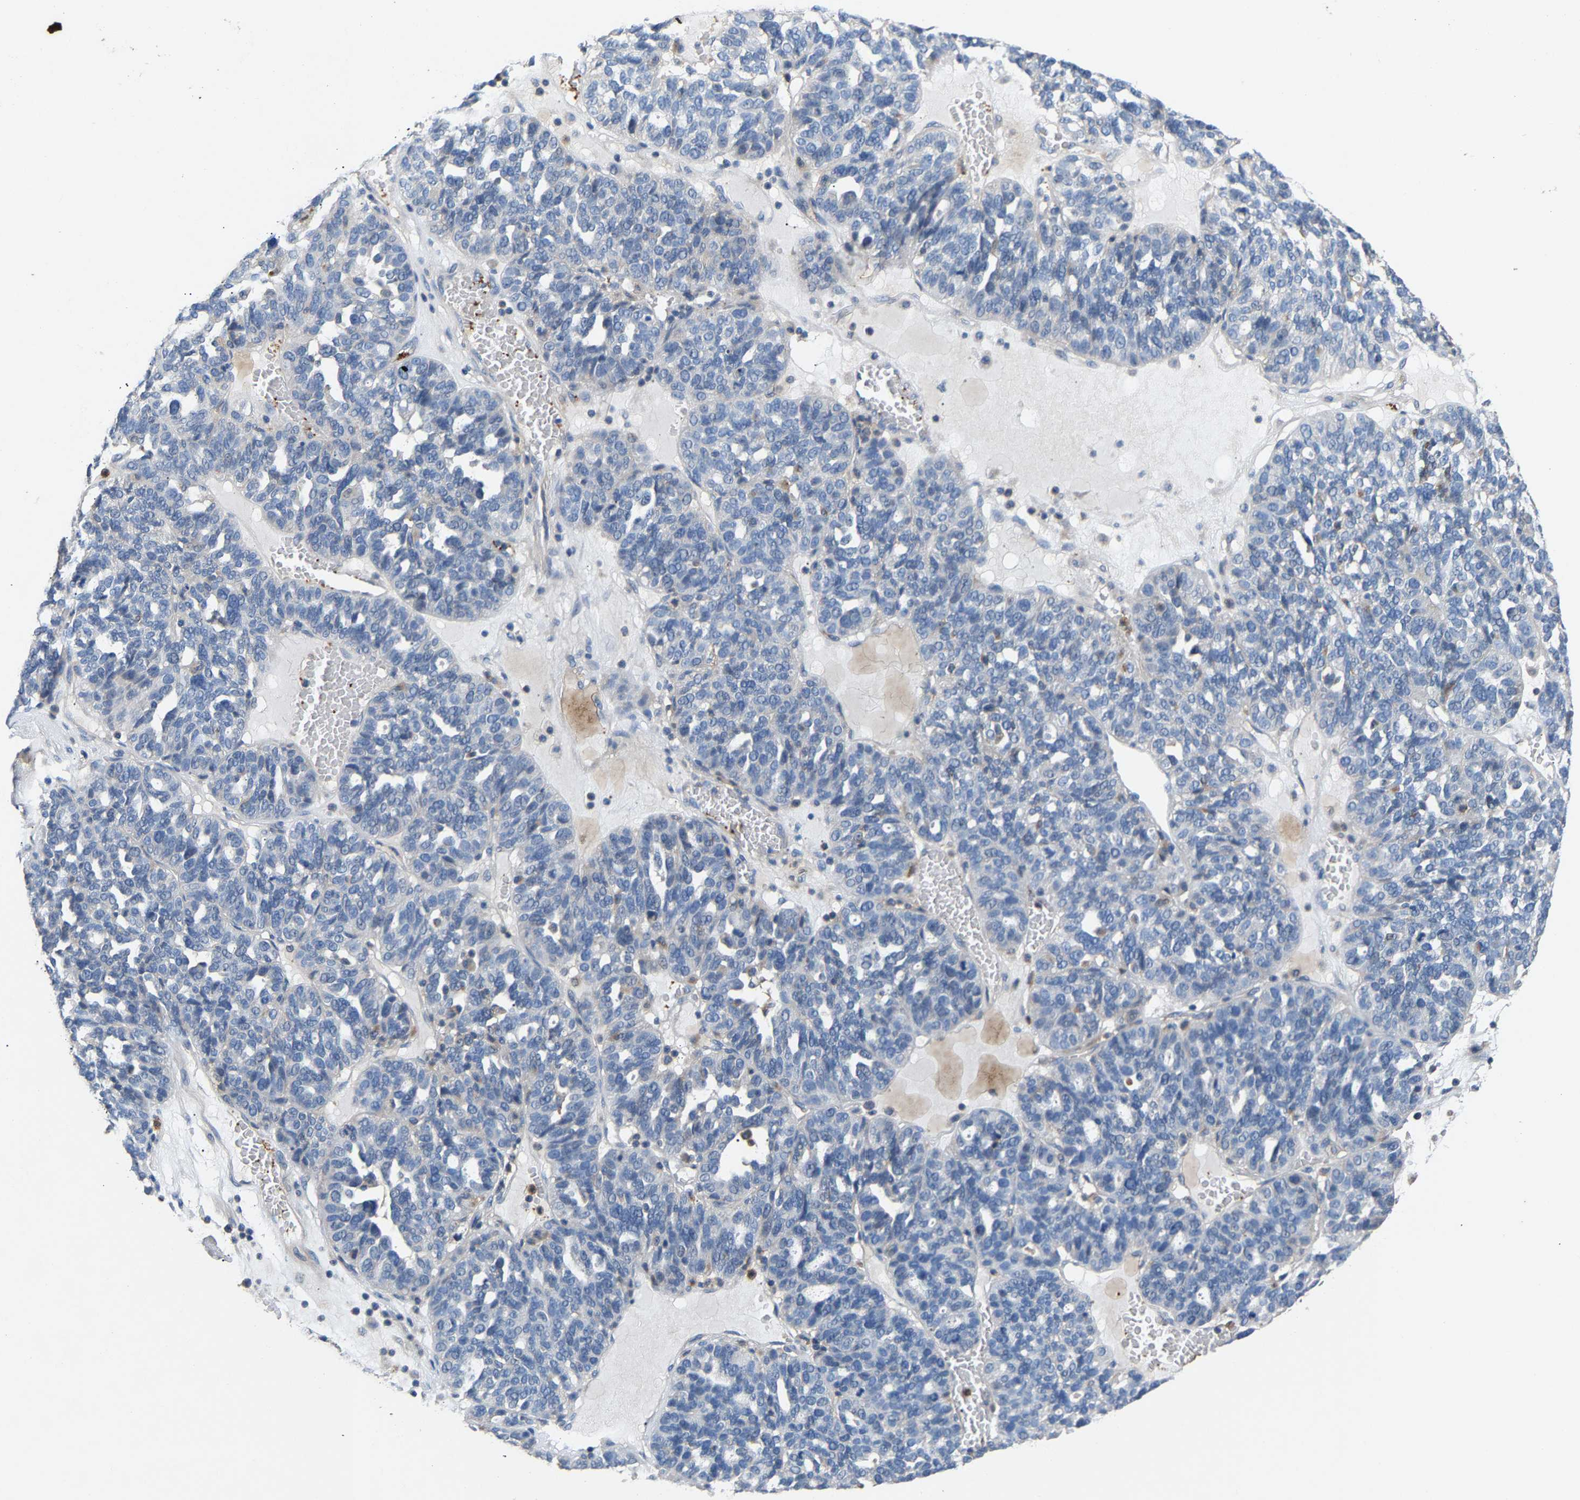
{"staining": {"intensity": "negative", "quantity": "none", "location": "none"}, "tissue": "ovarian cancer", "cell_type": "Tumor cells", "image_type": "cancer", "snomed": [{"axis": "morphology", "description": "Cystadenocarcinoma, serous, NOS"}, {"axis": "topography", "description": "Ovary"}], "caption": "Image shows no protein staining in tumor cells of ovarian cancer (serous cystadenocarcinoma) tissue.", "gene": "CCDC171", "patient": {"sex": "female", "age": 59}}